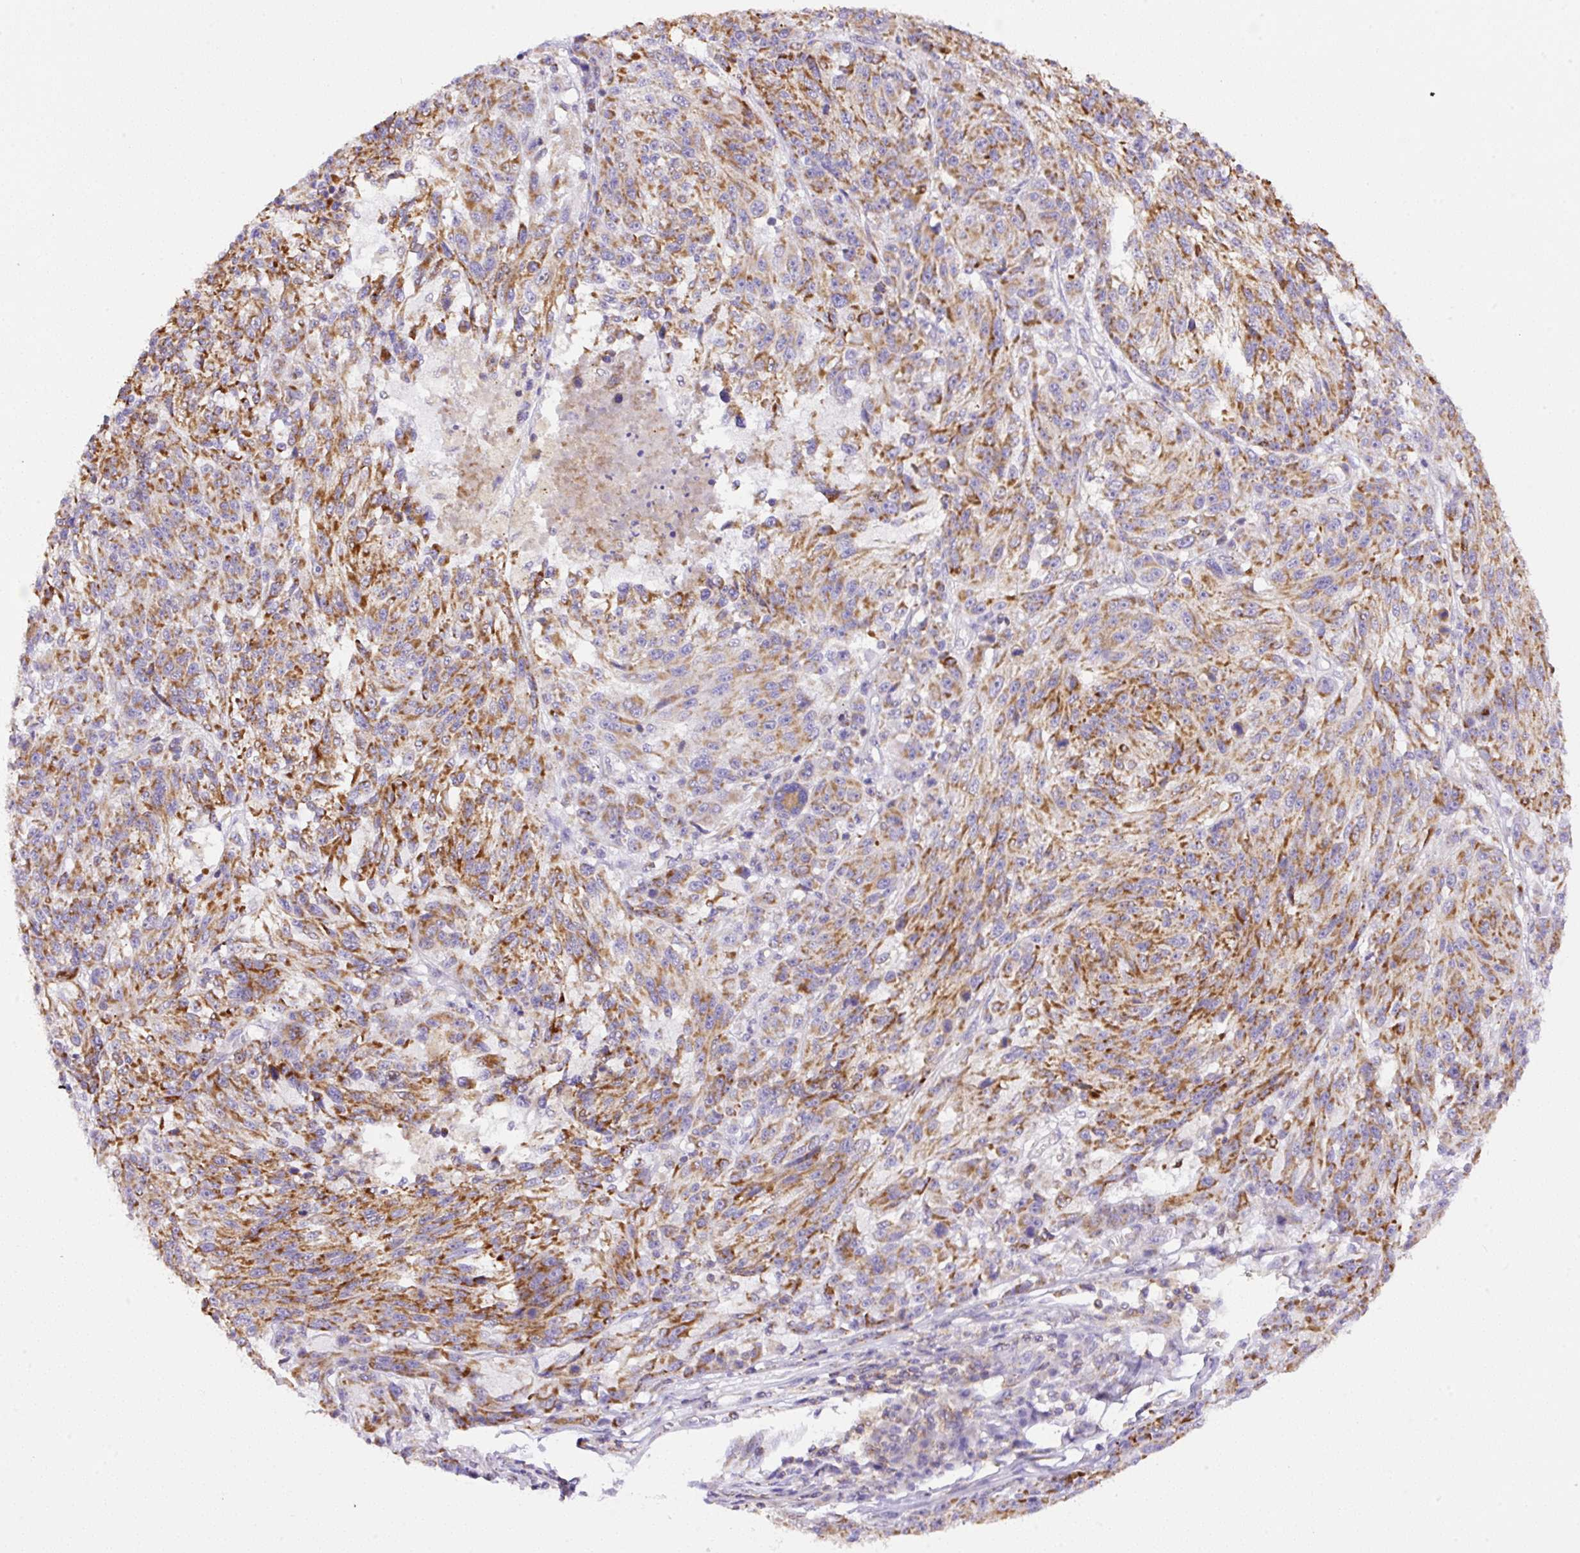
{"staining": {"intensity": "moderate", "quantity": ">75%", "location": "cytoplasmic/membranous"}, "tissue": "melanoma", "cell_type": "Tumor cells", "image_type": "cancer", "snomed": [{"axis": "morphology", "description": "Malignant melanoma, NOS"}, {"axis": "topography", "description": "Skin"}], "caption": "There is medium levels of moderate cytoplasmic/membranous positivity in tumor cells of malignant melanoma, as demonstrated by immunohistochemical staining (brown color).", "gene": "NF1", "patient": {"sex": "male", "age": 53}}